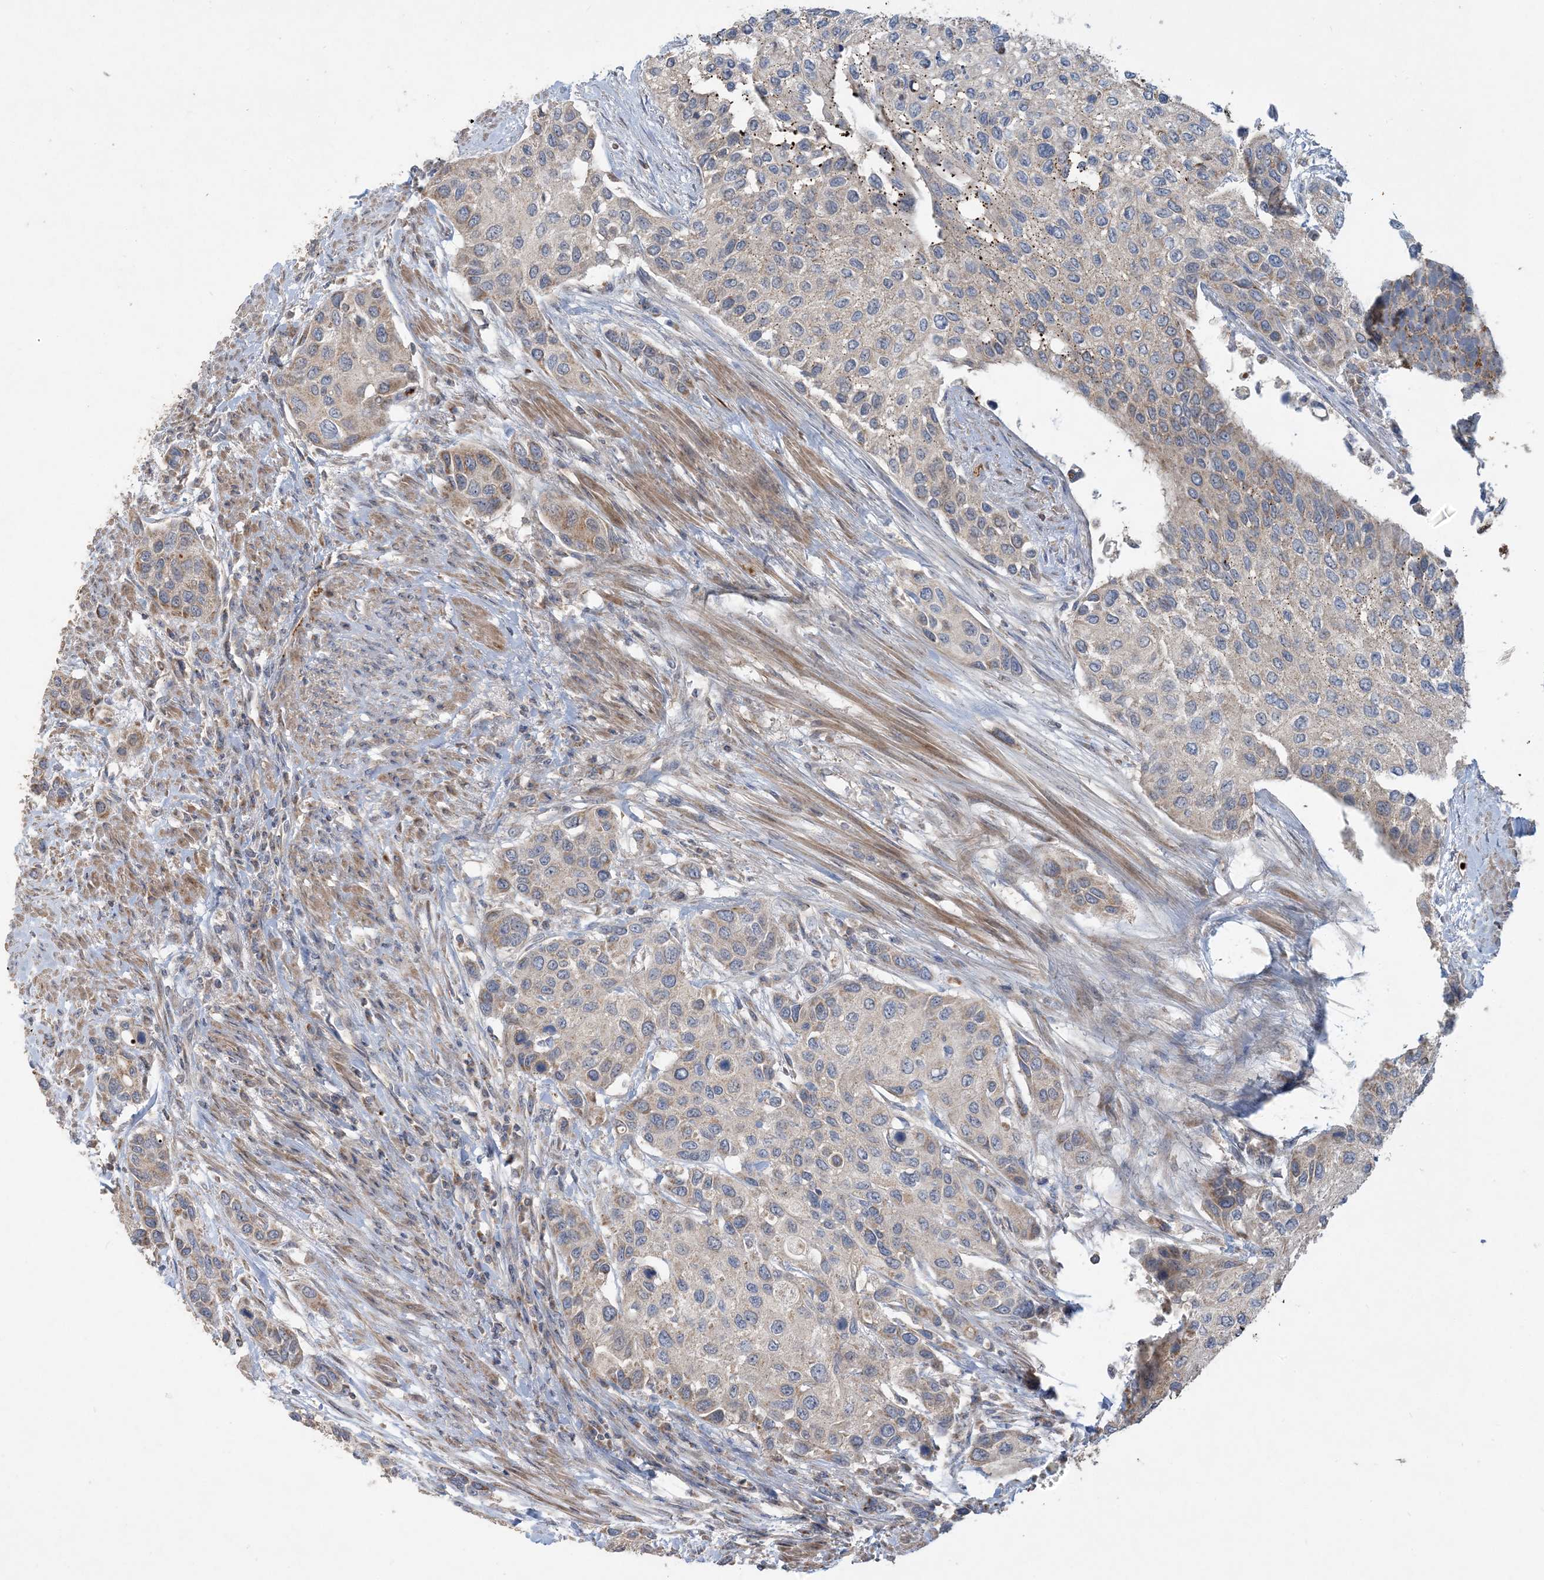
{"staining": {"intensity": "weak", "quantity": "25%-75%", "location": "cytoplasmic/membranous"}, "tissue": "urothelial cancer", "cell_type": "Tumor cells", "image_type": "cancer", "snomed": [{"axis": "morphology", "description": "Normal tissue, NOS"}, {"axis": "morphology", "description": "Urothelial carcinoma, High grade"}, {"axis": "topography", "description": "Vascular tissue"}, {"axis": "topography", "description": "Urinary bladder"}], "caption": "An immunohistochemistry (IHC) image of neoplastic tissue is shown. Protein staining in brown labels weak cytoplasmic/membranous positivity in urothelial cancer within tumor cells.", "gene": "ECHDC1", "patient": {"sex": "female", "age": 56}}